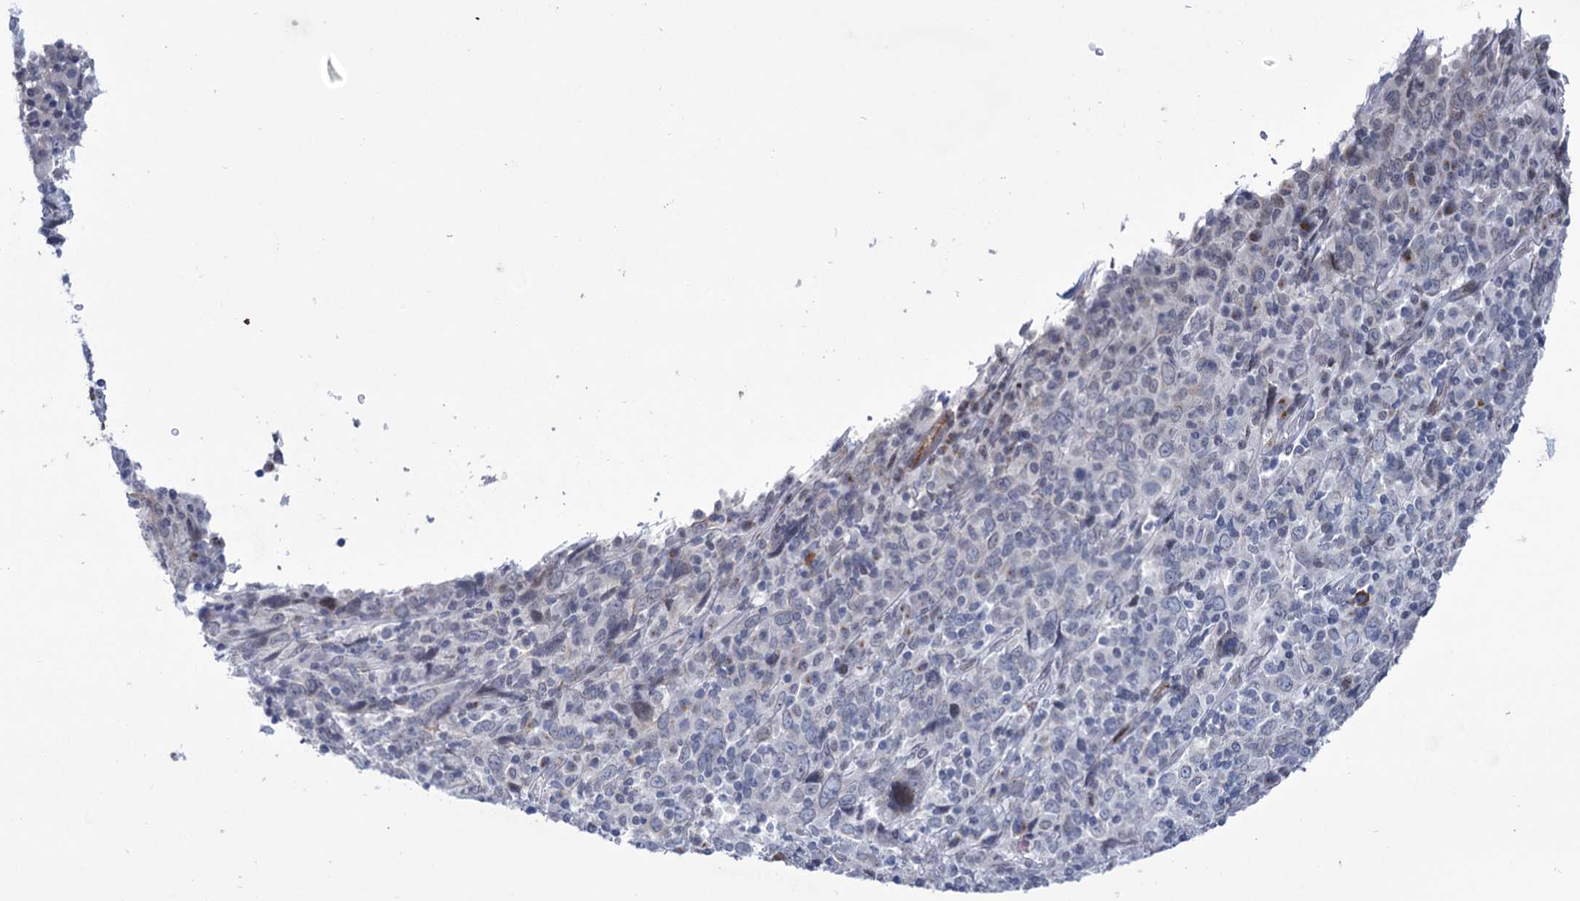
{"staining": {"intensity": "negative", "quantity": "none", "location": "none"}, "tissue": "cervical cancer", "cell_type": "Tumor cells", "image_type": "cancer", "snomed": [{"axis": "morphology", "description": "Squamous cell carcinoma, NOS"}, {"axis": "topography", "description": "Cervix"}], "caption": "Immunohistochemistry (IHC) histopathology image of human cervical squamous cell carcinoma stained for a protein (brown), which displays no staining in tumor cells.", "gene": "ZC3H12C", "patient": {"sex": "female", "age": 46}}